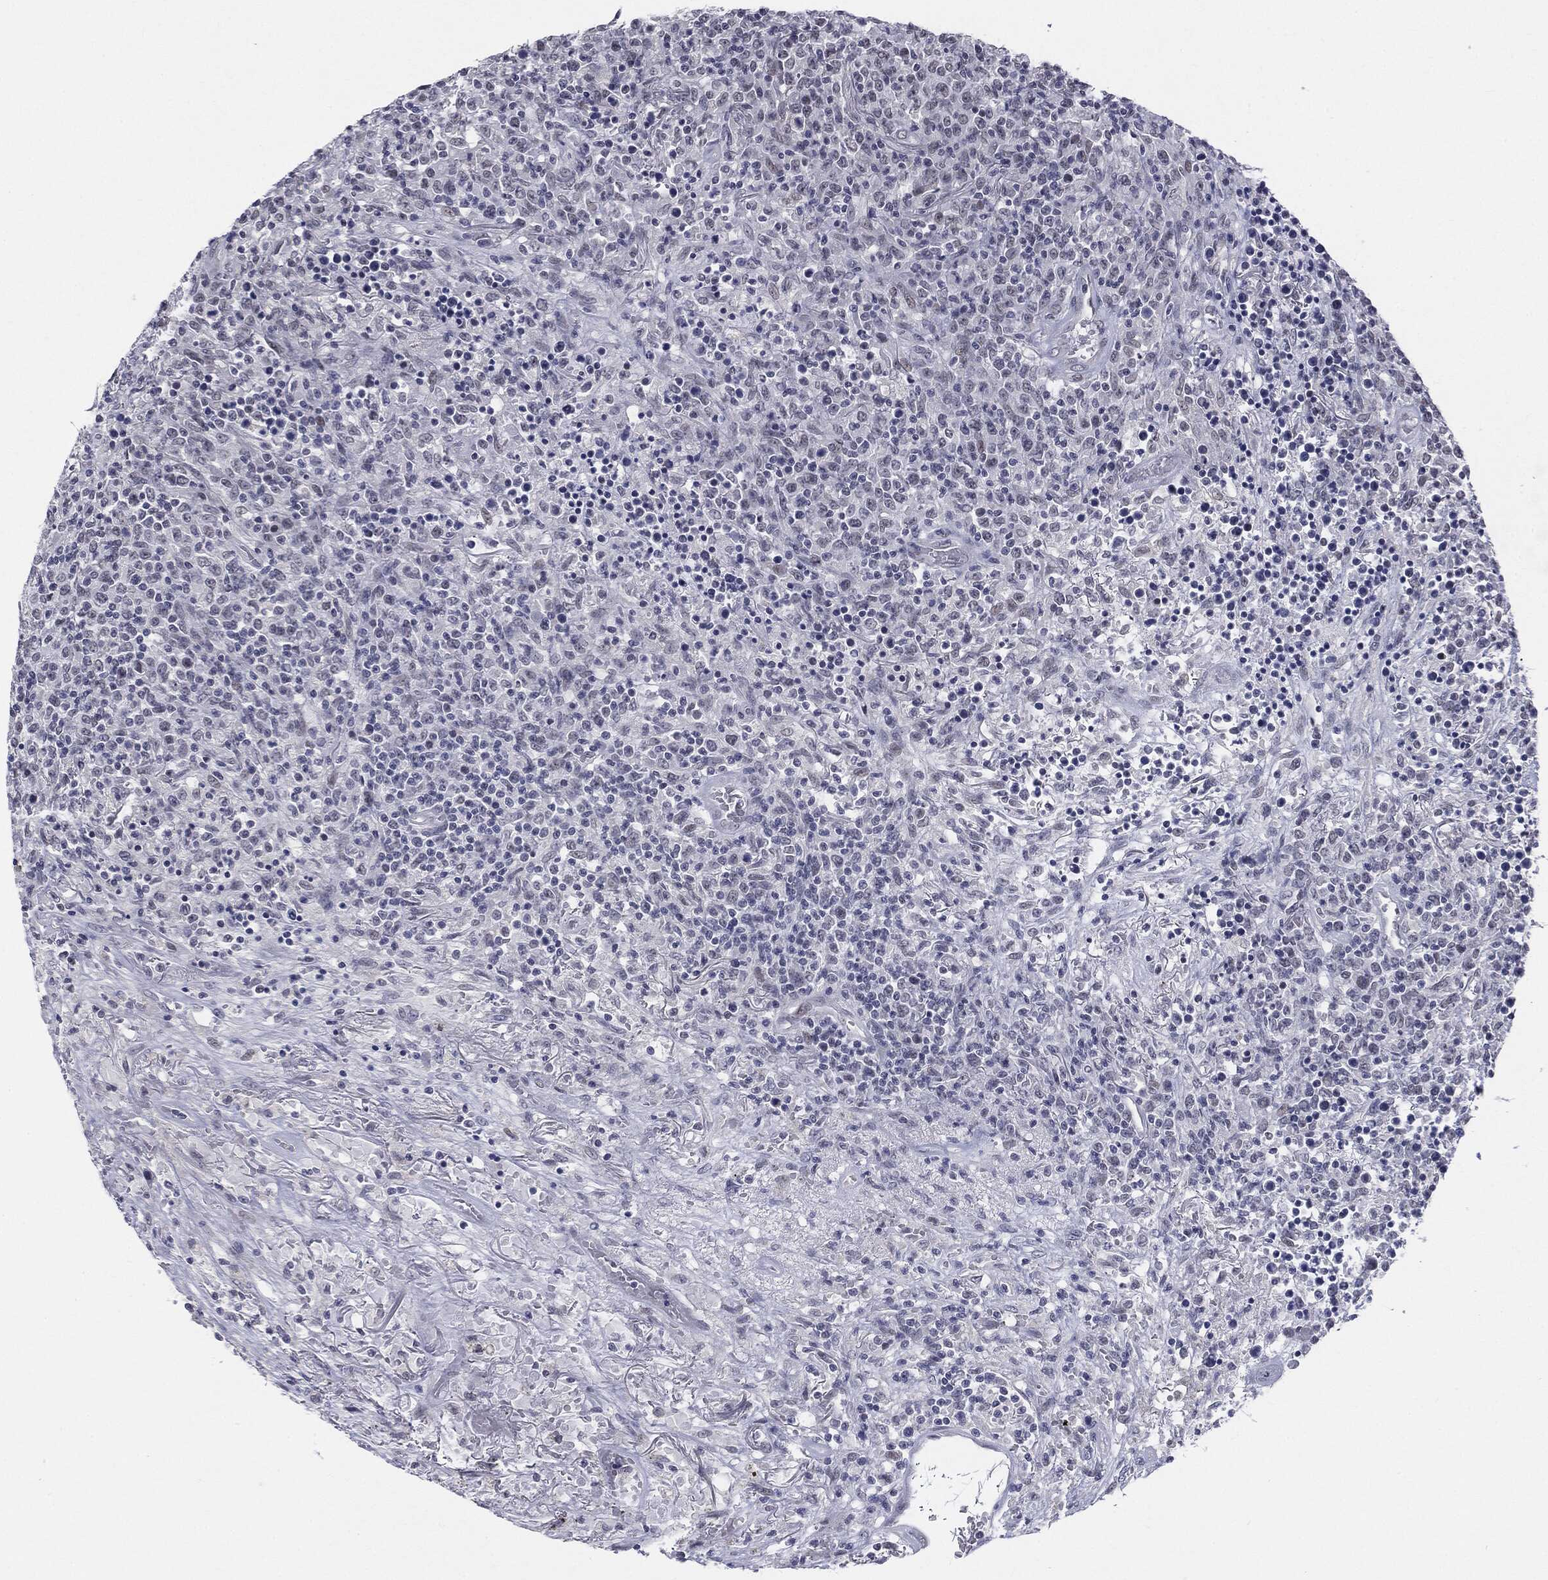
{"staining": {"intensity": "negative", "quantity": "none", "location": "none"}, "tissue": "lymphoma", "cell_type": "Tumor cells", "image_type": "cancer", "snomed": [{"axis": "morphology", "description": "Malignant lymphoma, non-Hodgkin's type, High grade"}, {"axis": "topography", "description": "Lung"}], "caption": "Tumor cells are negative for protein expression in human malignant lymphoma, non-Hodgkin's type (high-grade).", "gene": "SLC5A5", "patient": {"sex": "male", "age": 79}}